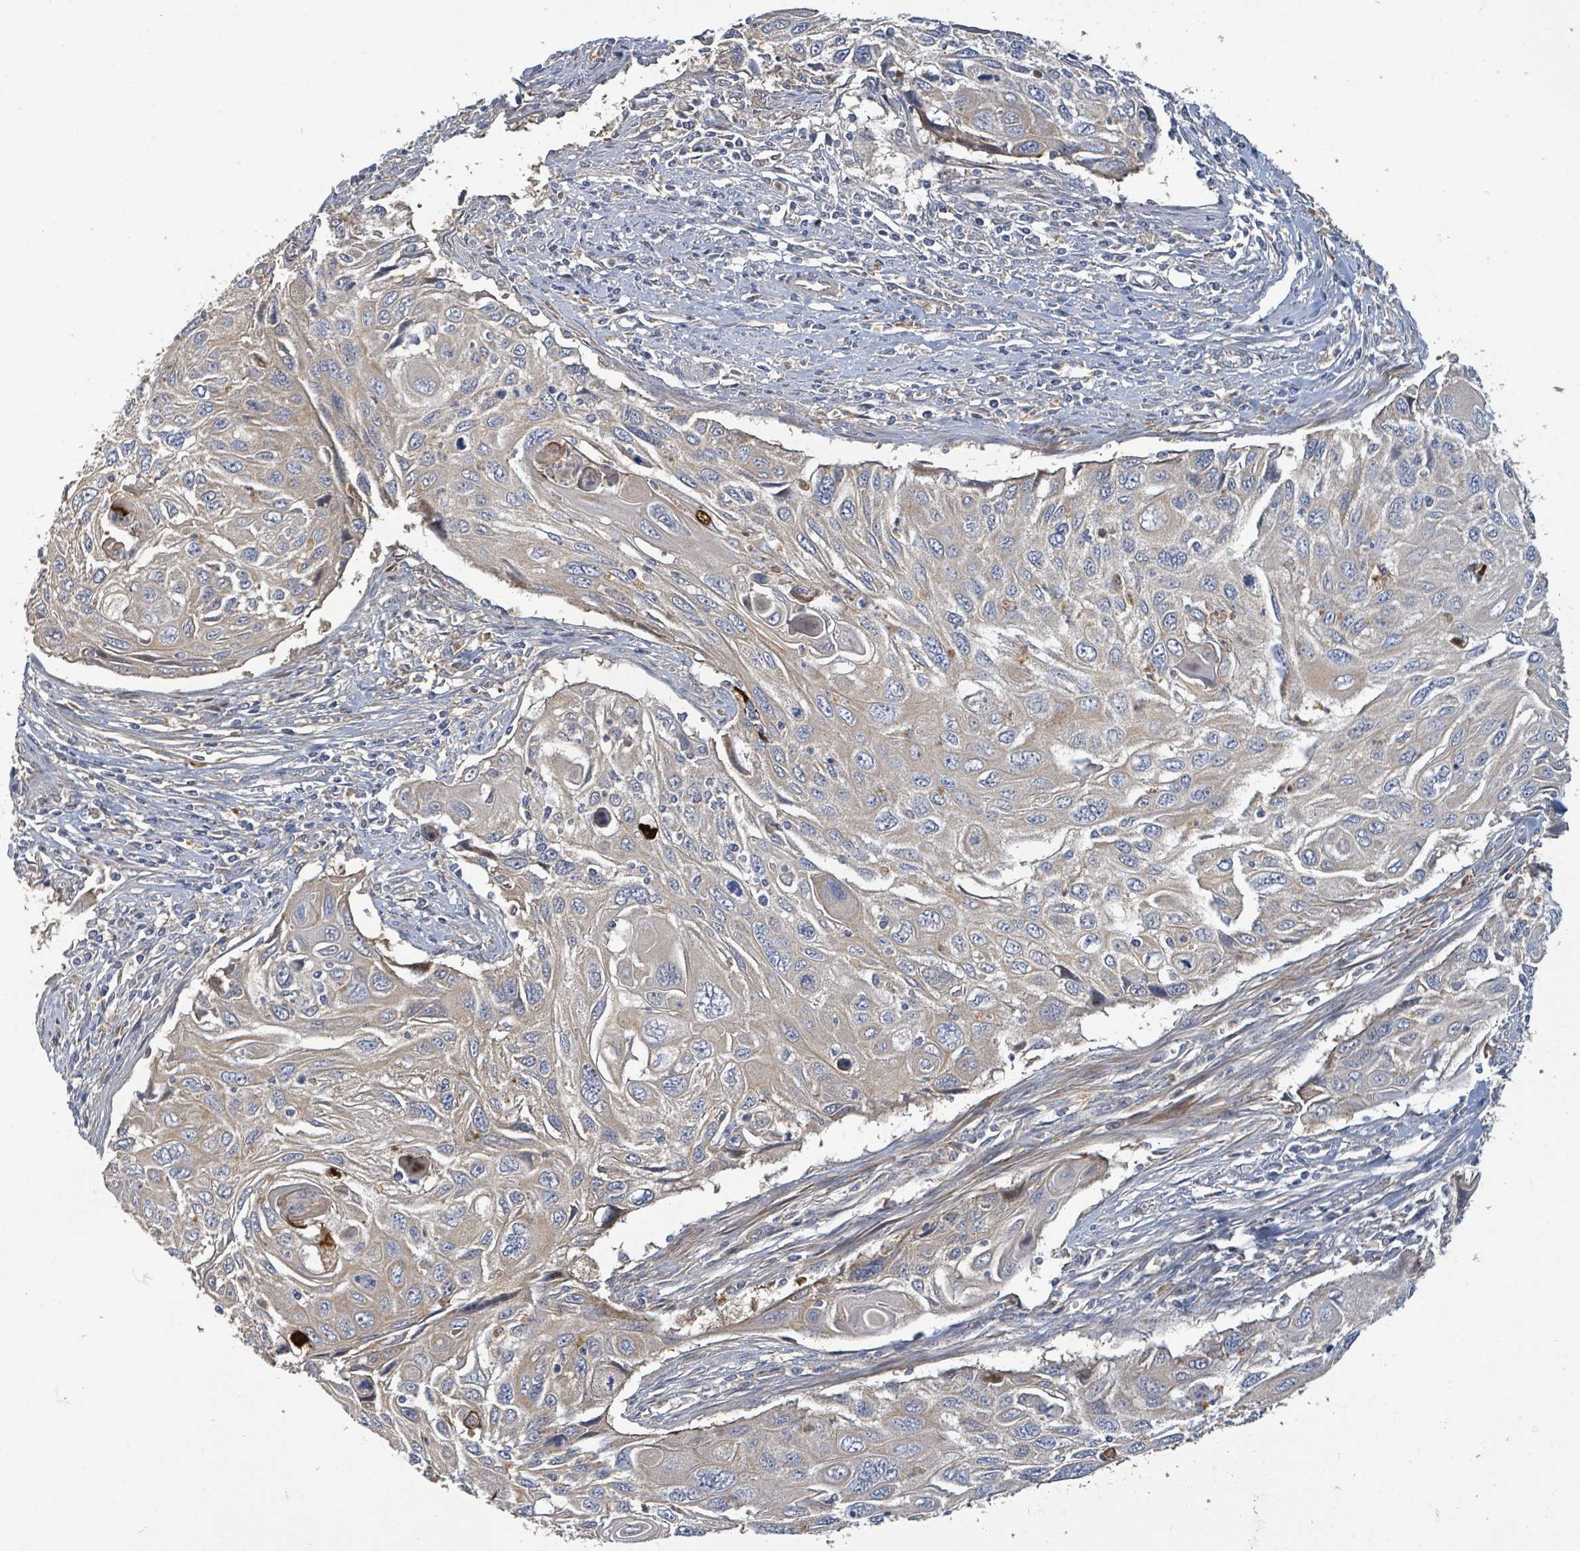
{"staining": {"intensity": "negative", "quantity": "none", "location": "none"}, "tissue": "cervical cancer", "cell_type": "Tumor cells", "image_type": "cancer", "snomed": [{"axis": "morphology", "description": "Squamous cell carcinoma, NOS"}, {"axis": "topography", "description": "Cervix"}], "caption": "Immunohistochemical staining of human squamous cell carcinoma (cervical) demonstrates no significant staining in tumor cells.", "gene": "STARD4", "patient": {"sex": "female", "age": 70}}